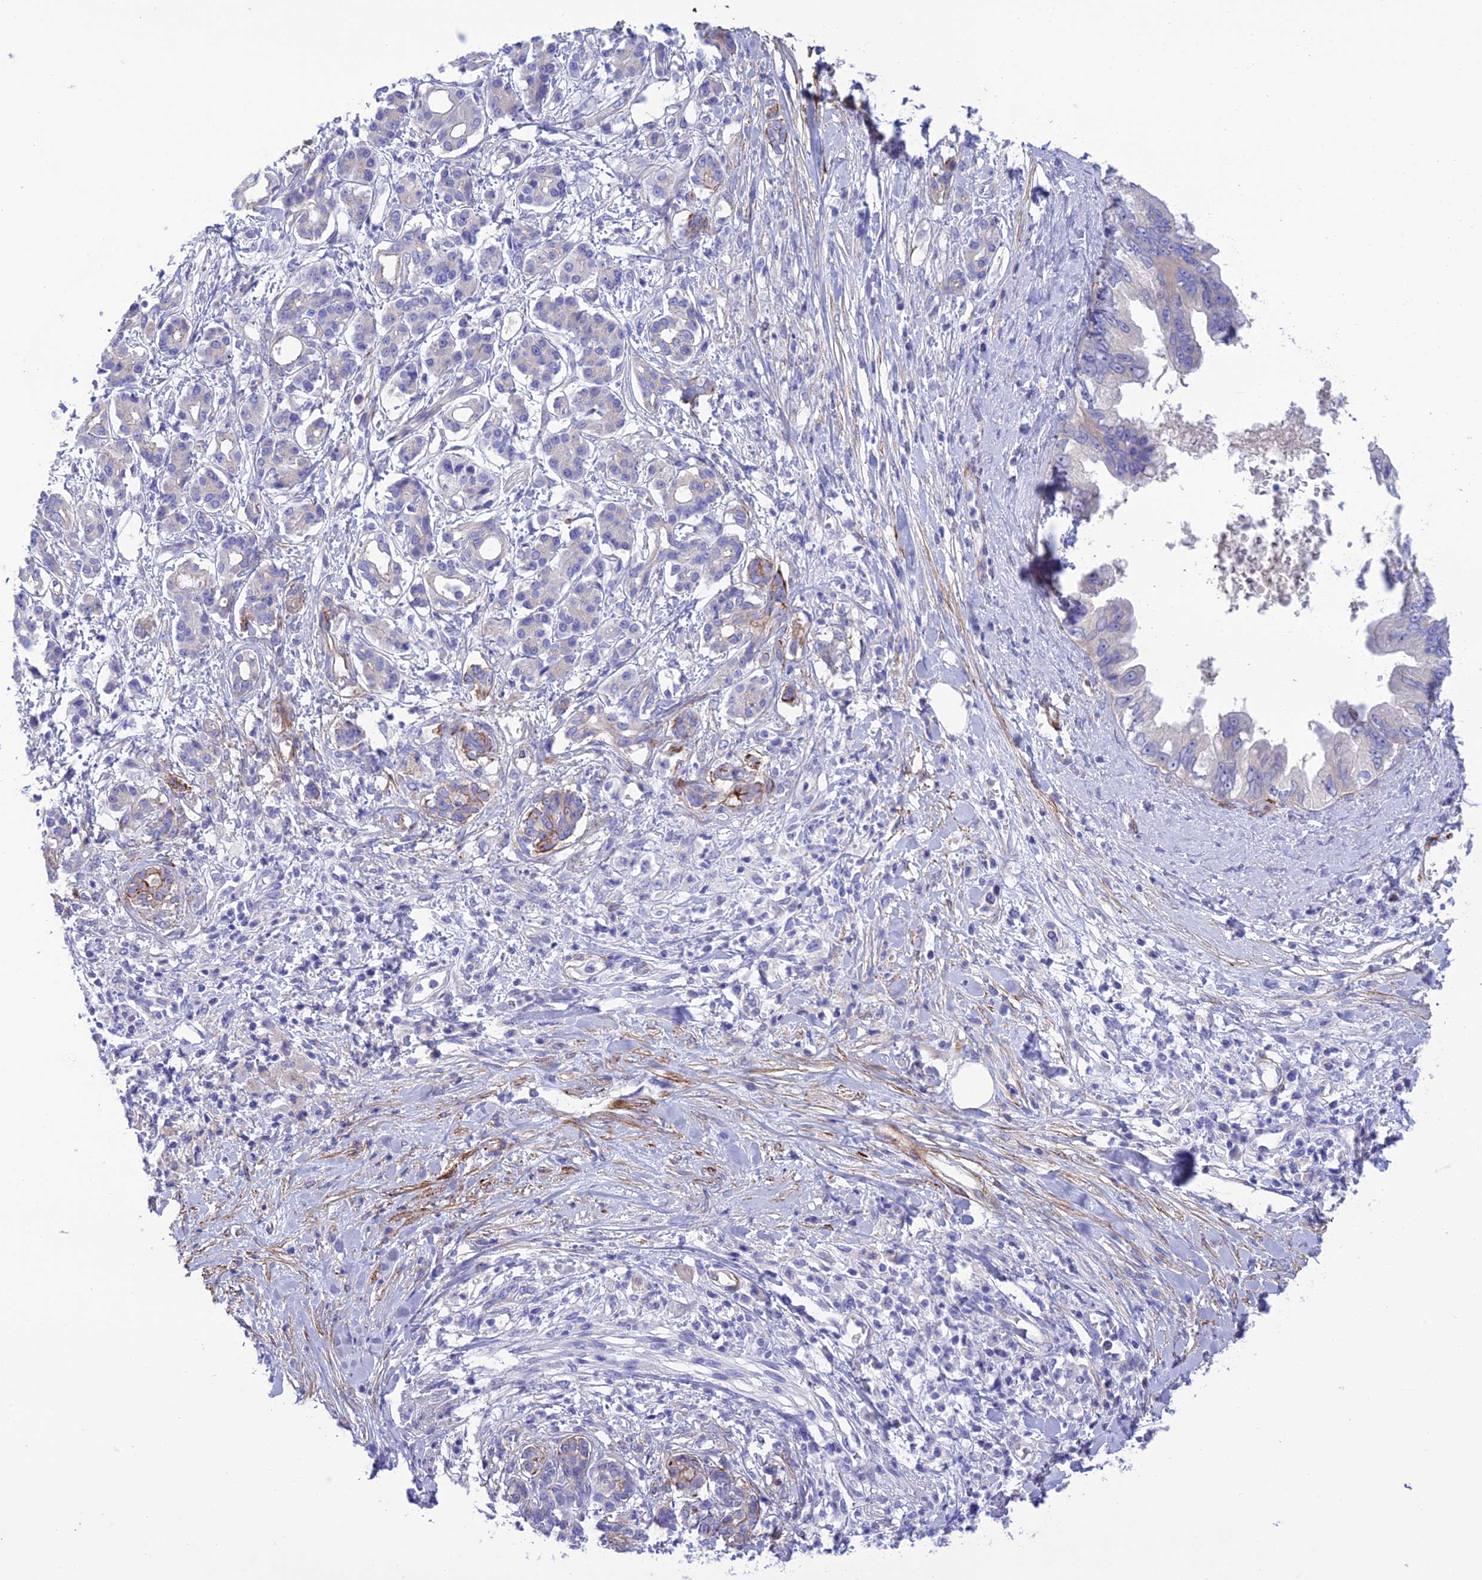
{"staining": {"intensity": "negative", "quantity": "none", "location": "none"}, "tissue": "pancreatic cancer", "cell_type": "Tumor cells", "image_type": "cancer", "snomed": [{"axis": "morphology", "description": "Adenocarcinoma, NOS"}, {"axis": "topography", "description": "Pancreas"}], "caption": "An IHC photomicrograph of pancreatic adenocarcinoma is shown. There is no staining in tumor cells of pancreatic adenocarcinoma.", "gene": "FRA10AC1", "patient": {"sex": "female", "age": 56}}